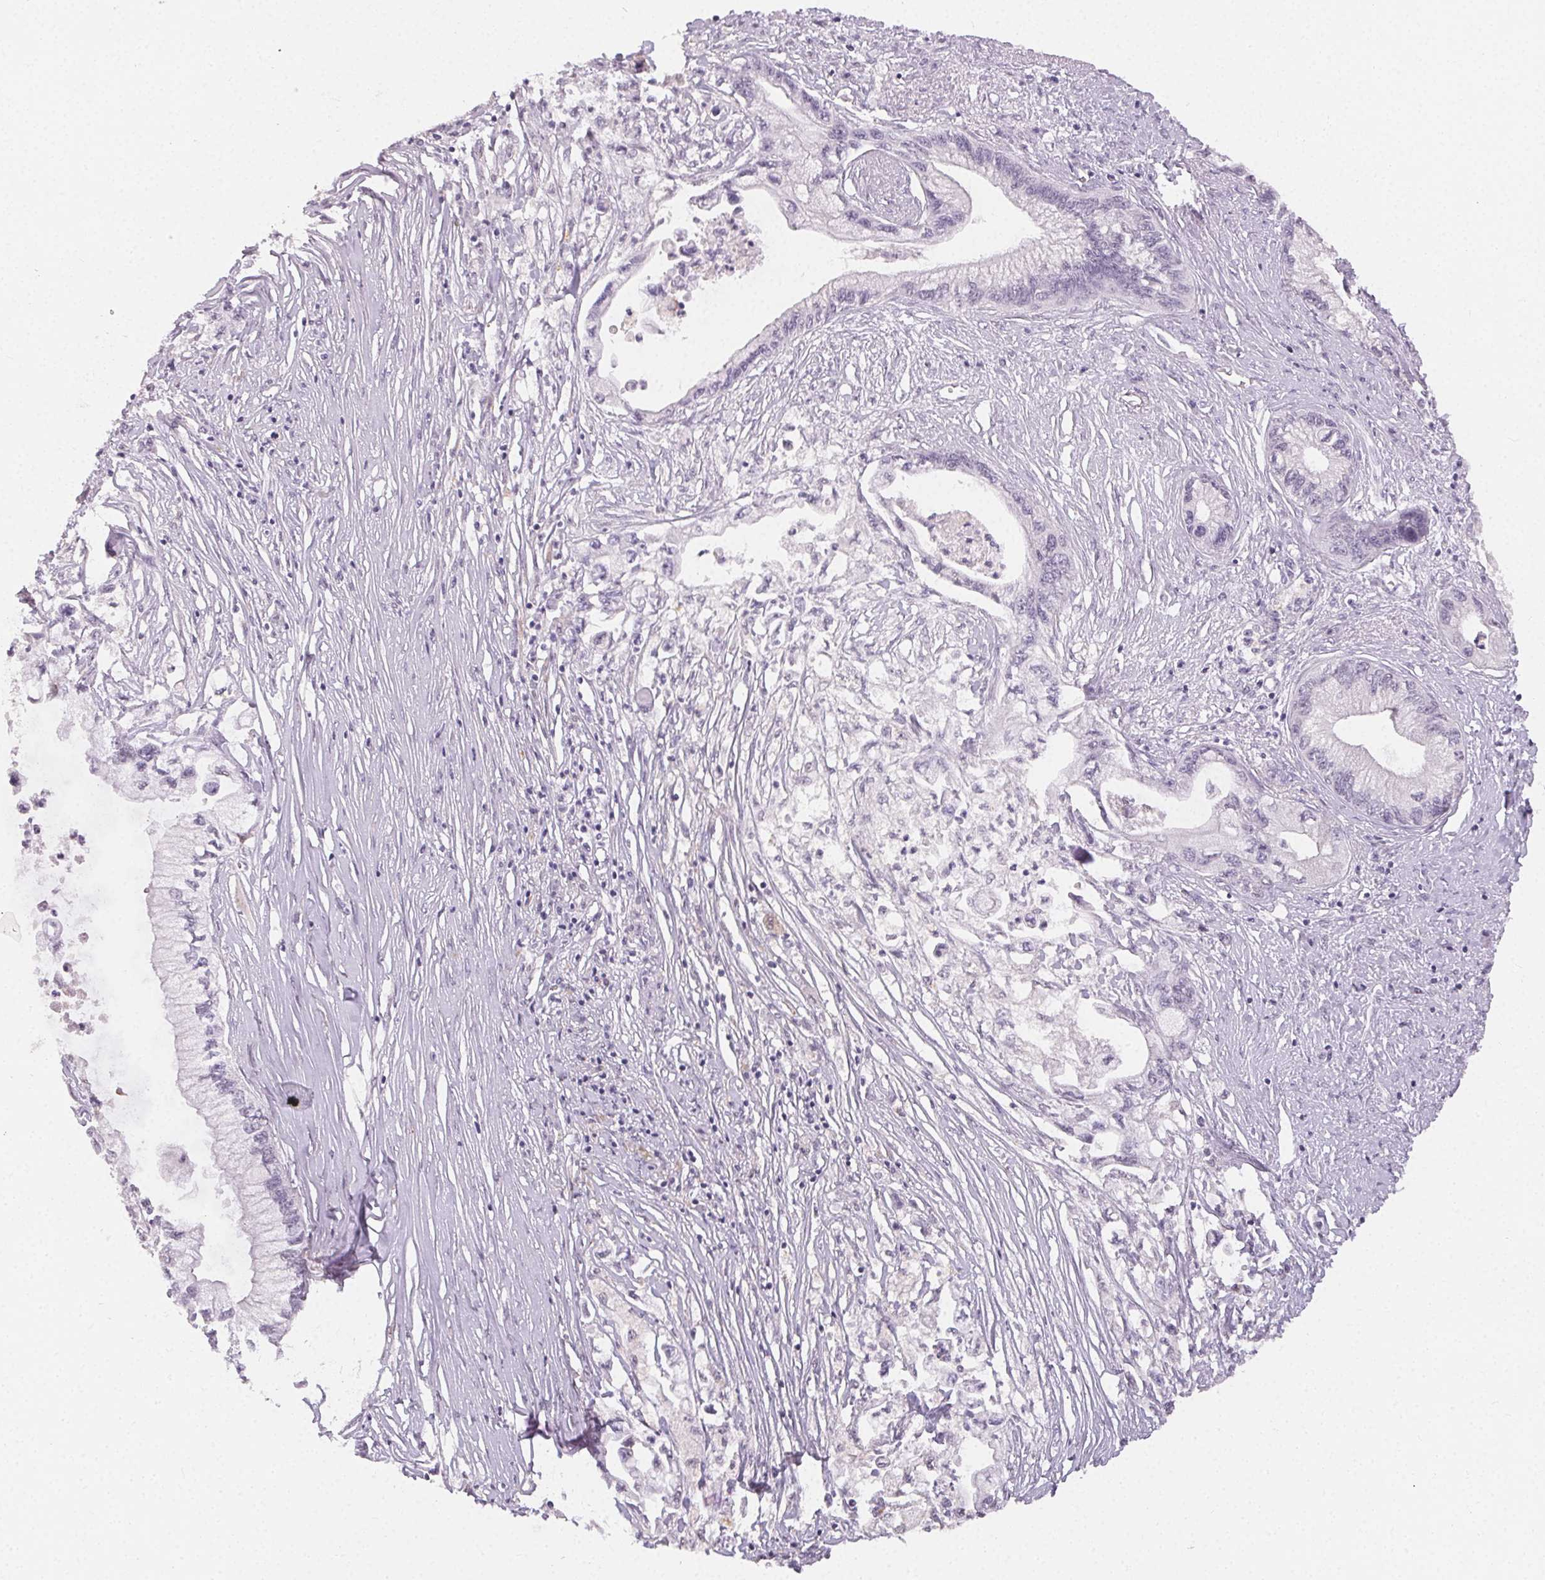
{"staining": {"intensity": "negative", "quantity": "none", "location": "none"}, "tissue": "pancreatic cancer", "cell_type": "Tumor cells", "image_type": "cancer", "snomed": [{"axis": "morphology", "description": "Adenocarcinoma, NOS"}, {"axis": "topography", "description": "Pancreas"}], "caption": "Pancreatic adenocarcinoma was stained to show a protein in brown. There is no significant staining in tumor cells.", "gene": "TMEM174", "patient": {"sex": "male", "age": 61}}